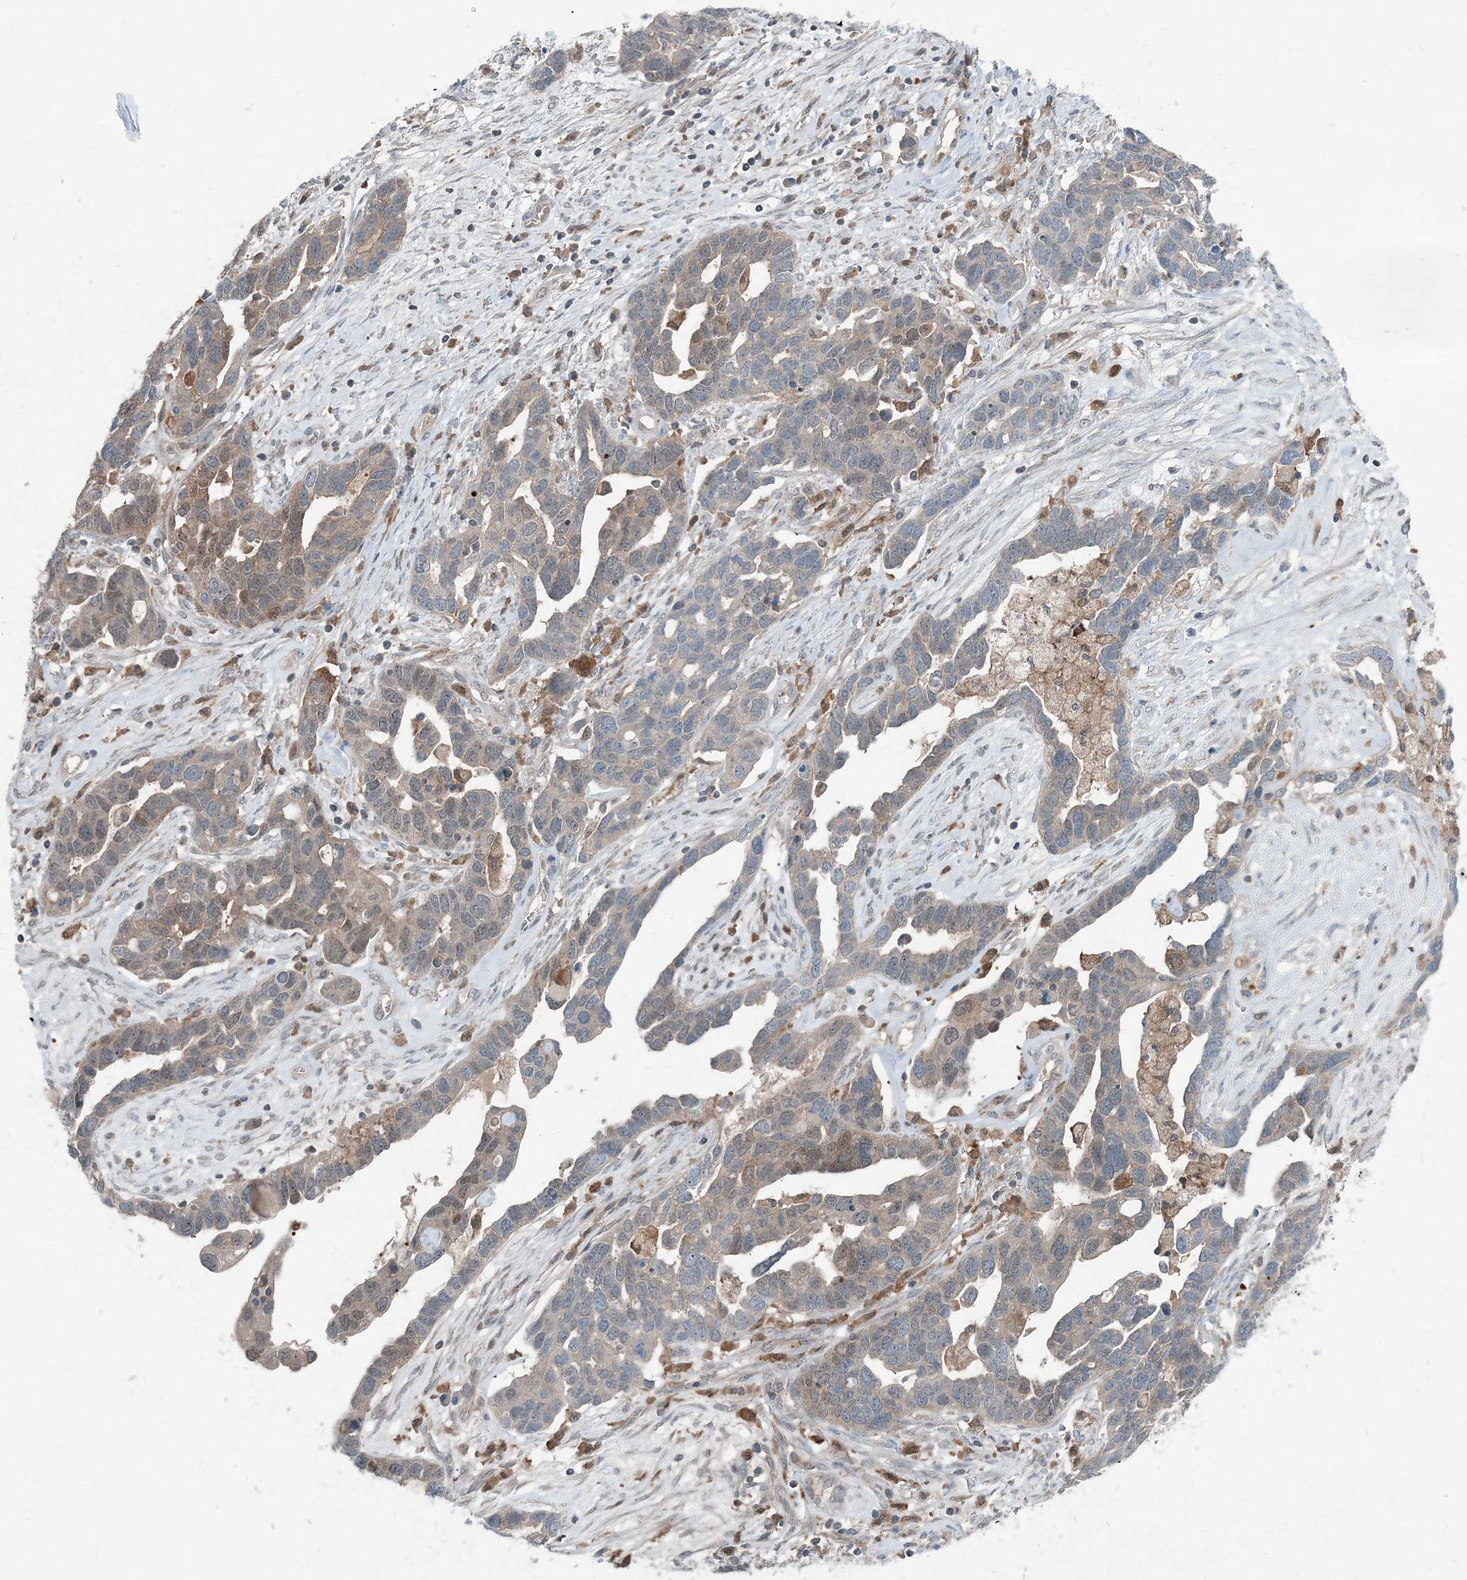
{"staining": {"intensity": "weak", "quantity": "<25%", "location": "cytoplasmic/membranous"}, "tissue": "ovarian cancer", "cell_type": "Tumor cells", "image_type": "cancer", "snomed": [{"axis": "morphology", "description": "Cystadenocarcinoma, serous, NOS"}, {"axis": "topography", "description": "Ovary"}], "caption": "This is an immunohistochemistry micrograph of human ovarian serous cystadenocarcinoma. There is no staining in tumor cells.", "gene": "ARMH1", "patient": {"sex": "female", "age": 54}}